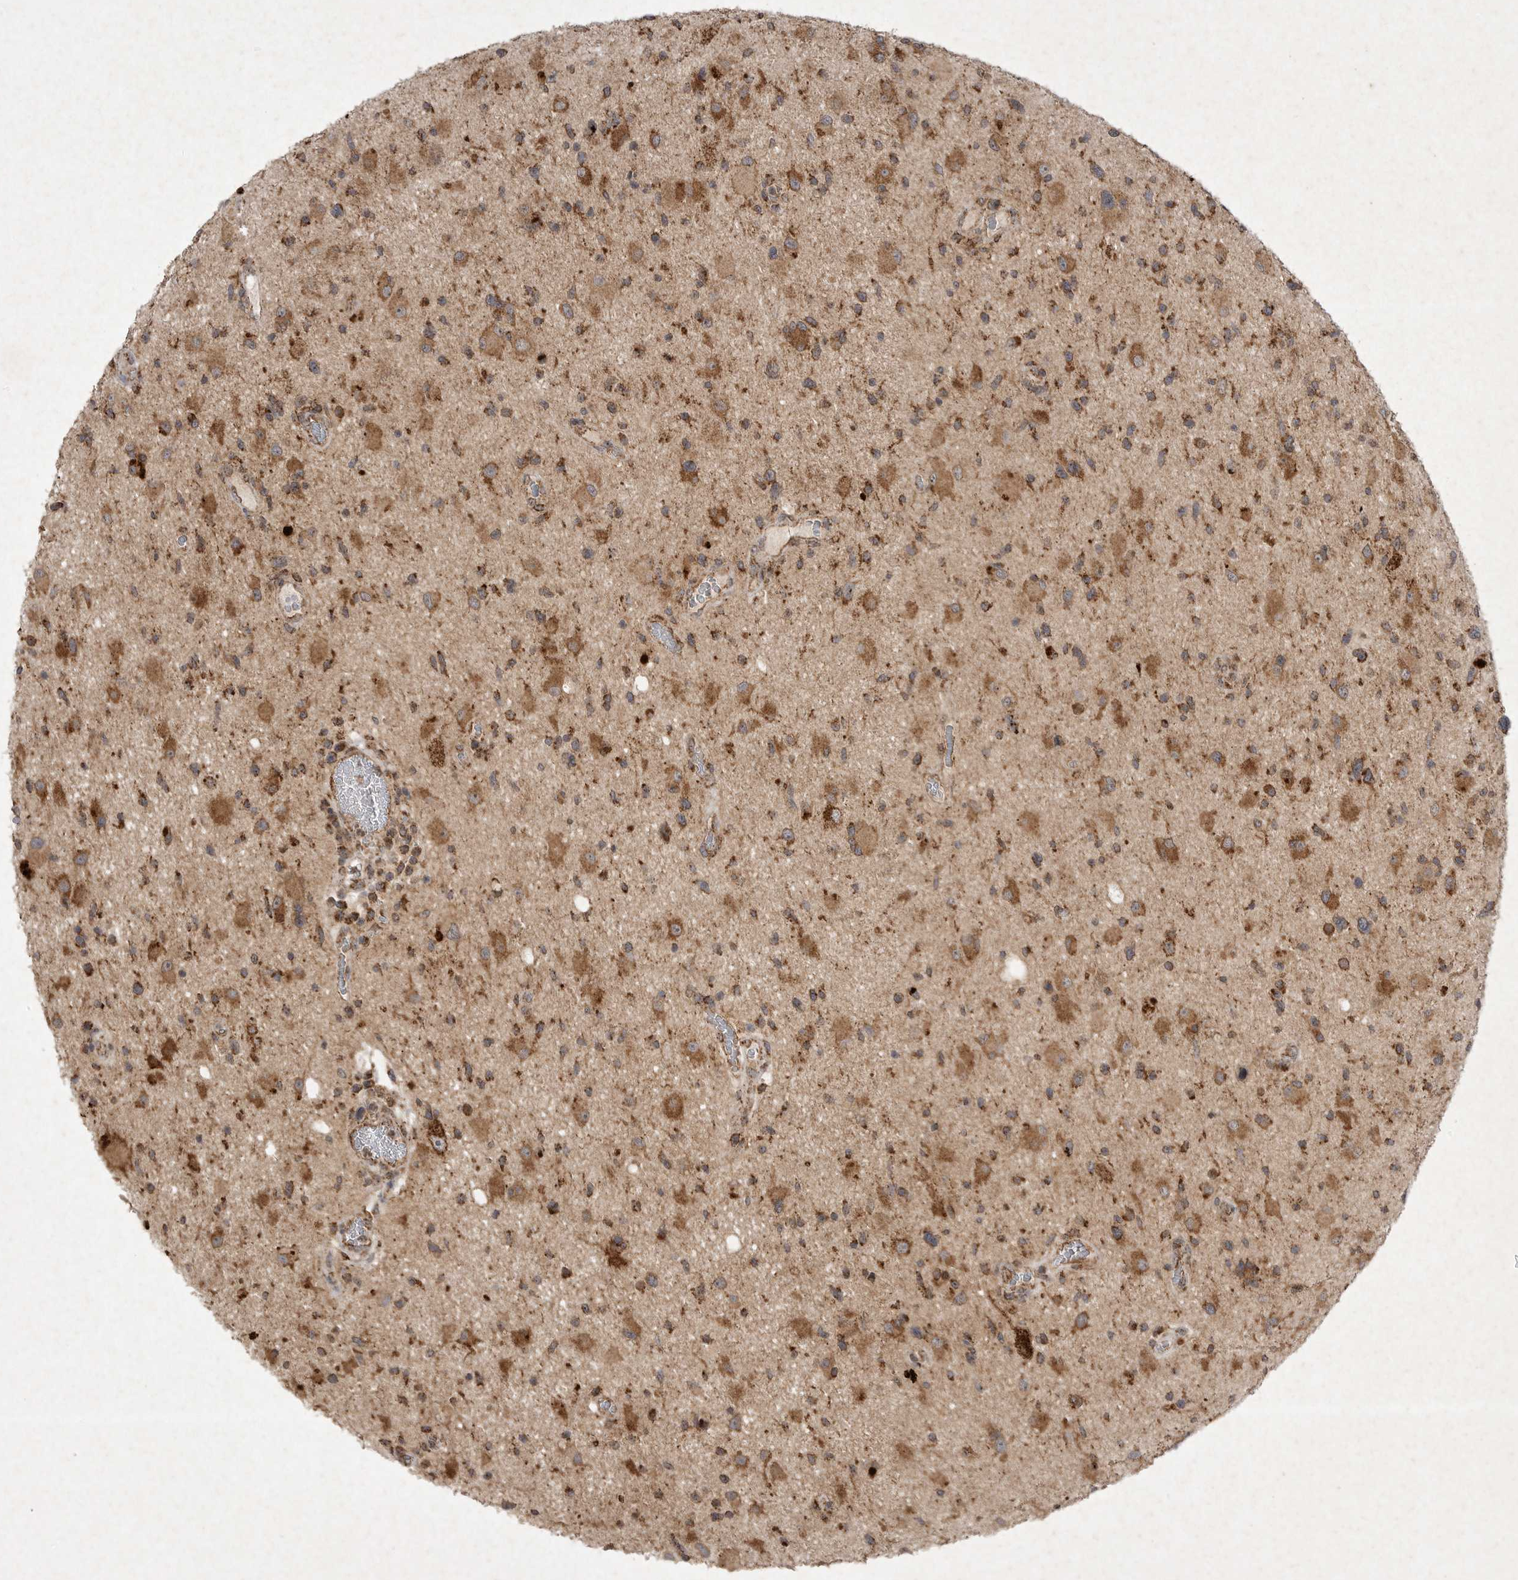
{"staining": {"intensity": "moderate", "quantity": ">75%", "location": "cytoplasmic/membranous"}, "tissue": "glioma", "cell_type": "Tumor cells", "image_type": "cancer", "snomed": [{"axis": "morphology", "description": "Glioma, malignant, High grade"}, {"axis": "topography", "description": "Brain"}], "caption": "This histopathology image displays glioma stained with immunohistochemistry (IHC) to label a protein in brown. The cytoplasmic/membranous of tumor cells show moderate positivity for the protein. Nuclei are counter-stained blue.", "gene": "DDR1", "patient": {"sex": "male", "age": 33}}